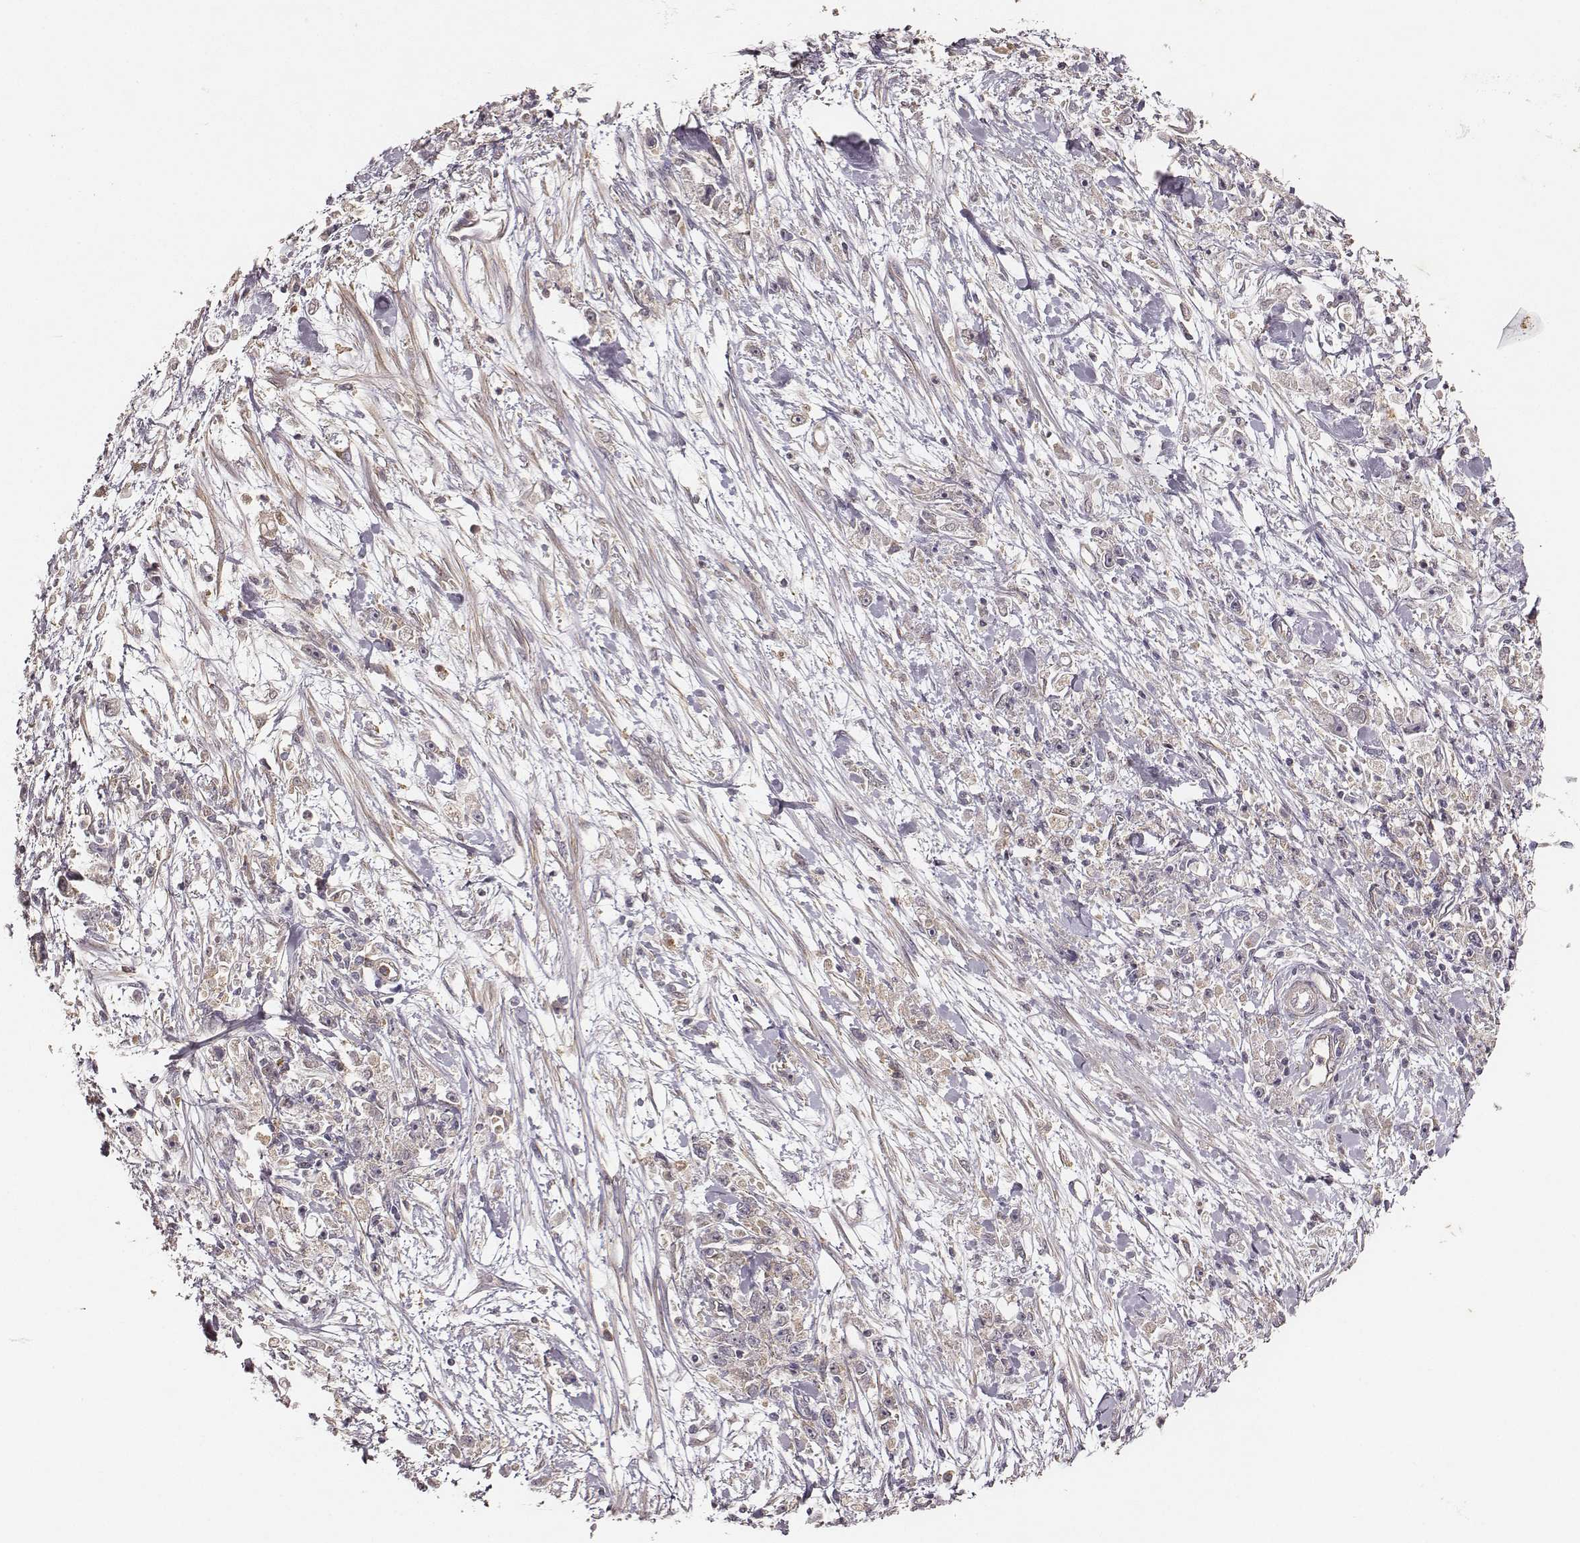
{"staining": {"intensity": "weak", "quantity": "25%-75%", "location": "cytoplasmic/membranous"}, "tissue": "stomach cancer", "cell_type": "Tumor cells", "image_type": "cancer", "snomed": [{"axis": "morphology", "description": "Adenocarcinoma, NOS"}, {"axis": "topography", "description": "Stomach"}], "caption": "A histopathology image showing weak cytoplasmic/membranous expression in approximately 25%-75% of tumor cells in stomach cancer (adenocarcinoma), as visualized by brown immunohistochemical staining.", "gene": "VPS26A", "patient": {"sex": "female", "age": 59}}